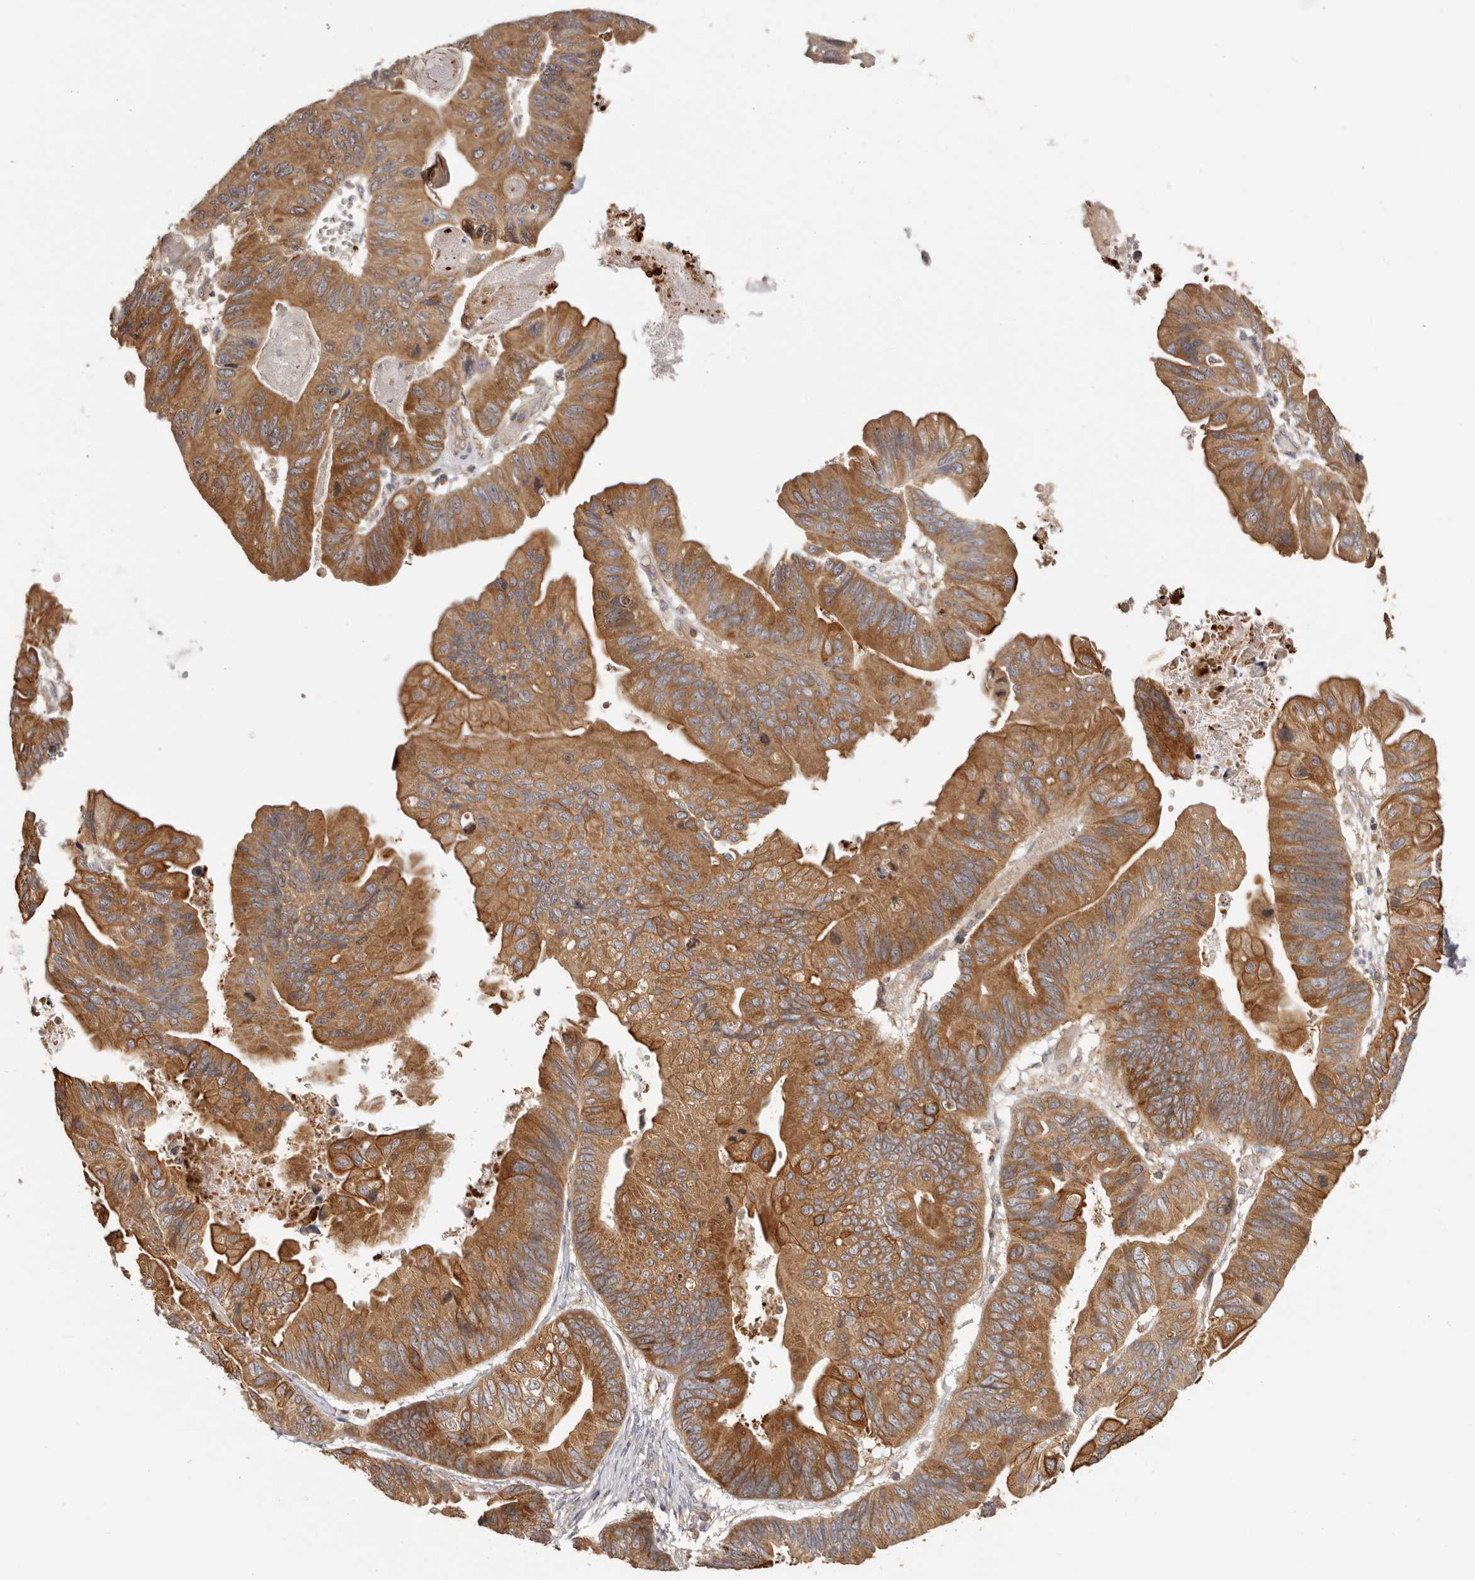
{"staining": {"intensity": "strong", "quantity": ">75%", "location": "cytoplasmic/membranous"}, "tissue": "ovarian cancer", "cell_type": "Tumor cells", "image_type": "cancer", "snomed": [{"axis": "morphology", "description": "Cystadenocarcinoma, mucinous, NOS"}, {"axis": "topography", "description": "Ovary"}], "caption": "DAB (3,3'-diaminobenzidine) immunohistochemical staining of human ovarian cancer reveals strong cytoplasmic/membranous protein expression in approximately >75% of tumor cells.", "gene": "EEF1E1", "patient": {"sex": "female", "age": 61}}